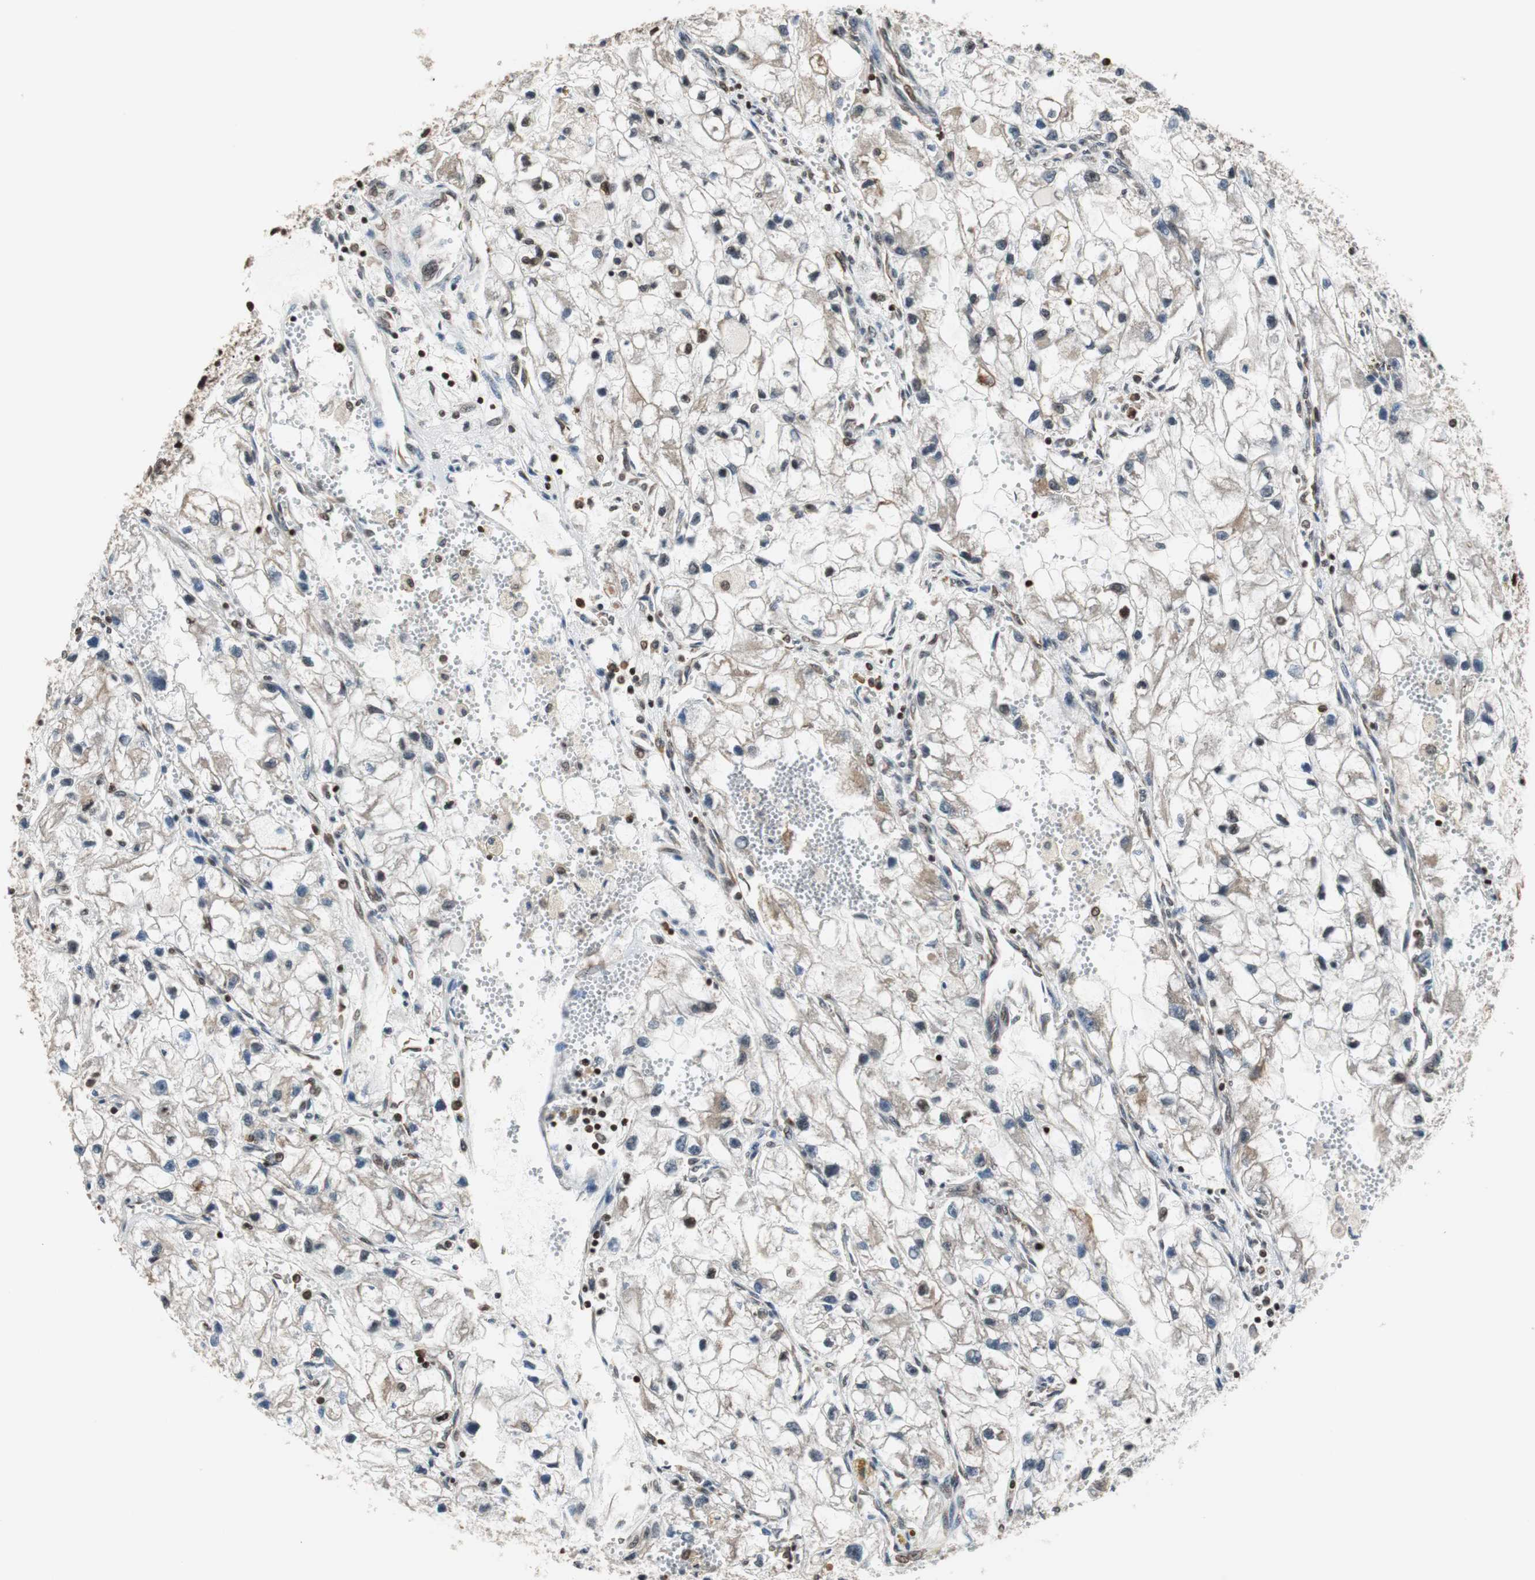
{"staining": {"intensity": "weak", "quantity": "<25%", "location": "nuclear"}, "tissue": "renal cancer", "cell_type": "Tumor cells", "image_type": "cancer", "snomed": [{"axis": "morphology", "description": "Adenocarcinoma, NOS"}, {"axis": "topography", "description": "Kidney"}], "caption": "Tumor cells show no significant protein staining in renal adenocarcinoma. (DAB immunohistochemistry with hematoxylin counter stain).", "gene": "REST", "patient": {"sex": "female", "age": 70}}